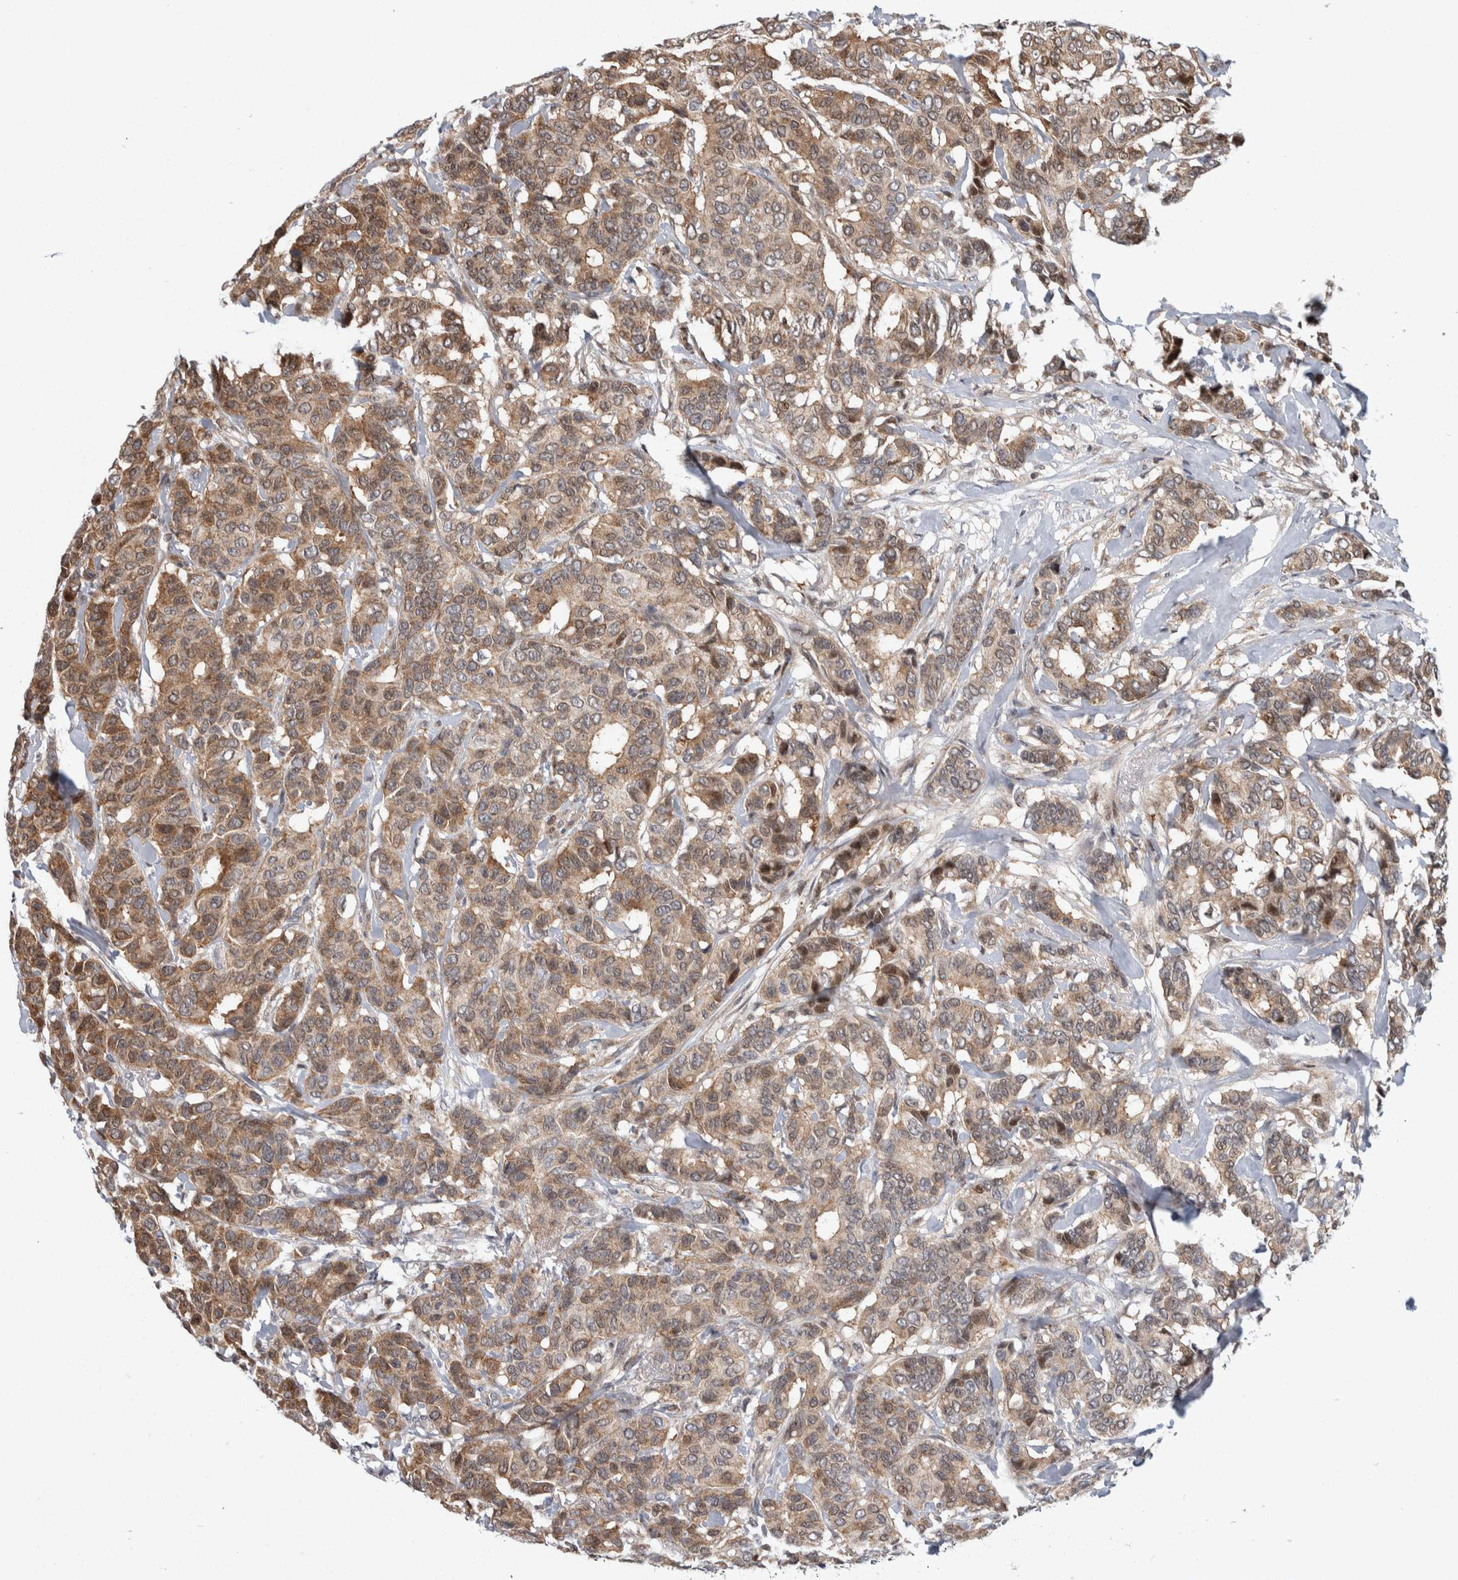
{"staining": {"intensity": "moderate", "quantity": ">75%", "location": "cytoplasmic/membranous"}, "tissue": "breast cancer", "cell_type": "Tumor cells", "image_type": "cancer", "snomed": [{"axis": "morphology", "description": "Duct carcinoma"}, {"axis": "topography", "description": "Breast"}], "caption": "The image reveals staining of breast cancer (invasive ductal carcinoma), revealing moderate cytoplasmic/membranous protein expression (brown color) within tumor cells. (DAB IHC with brightfield microscopy, high magnification).", "gene": "PTPA", "patient": {"sex": "female", "age": 87}}